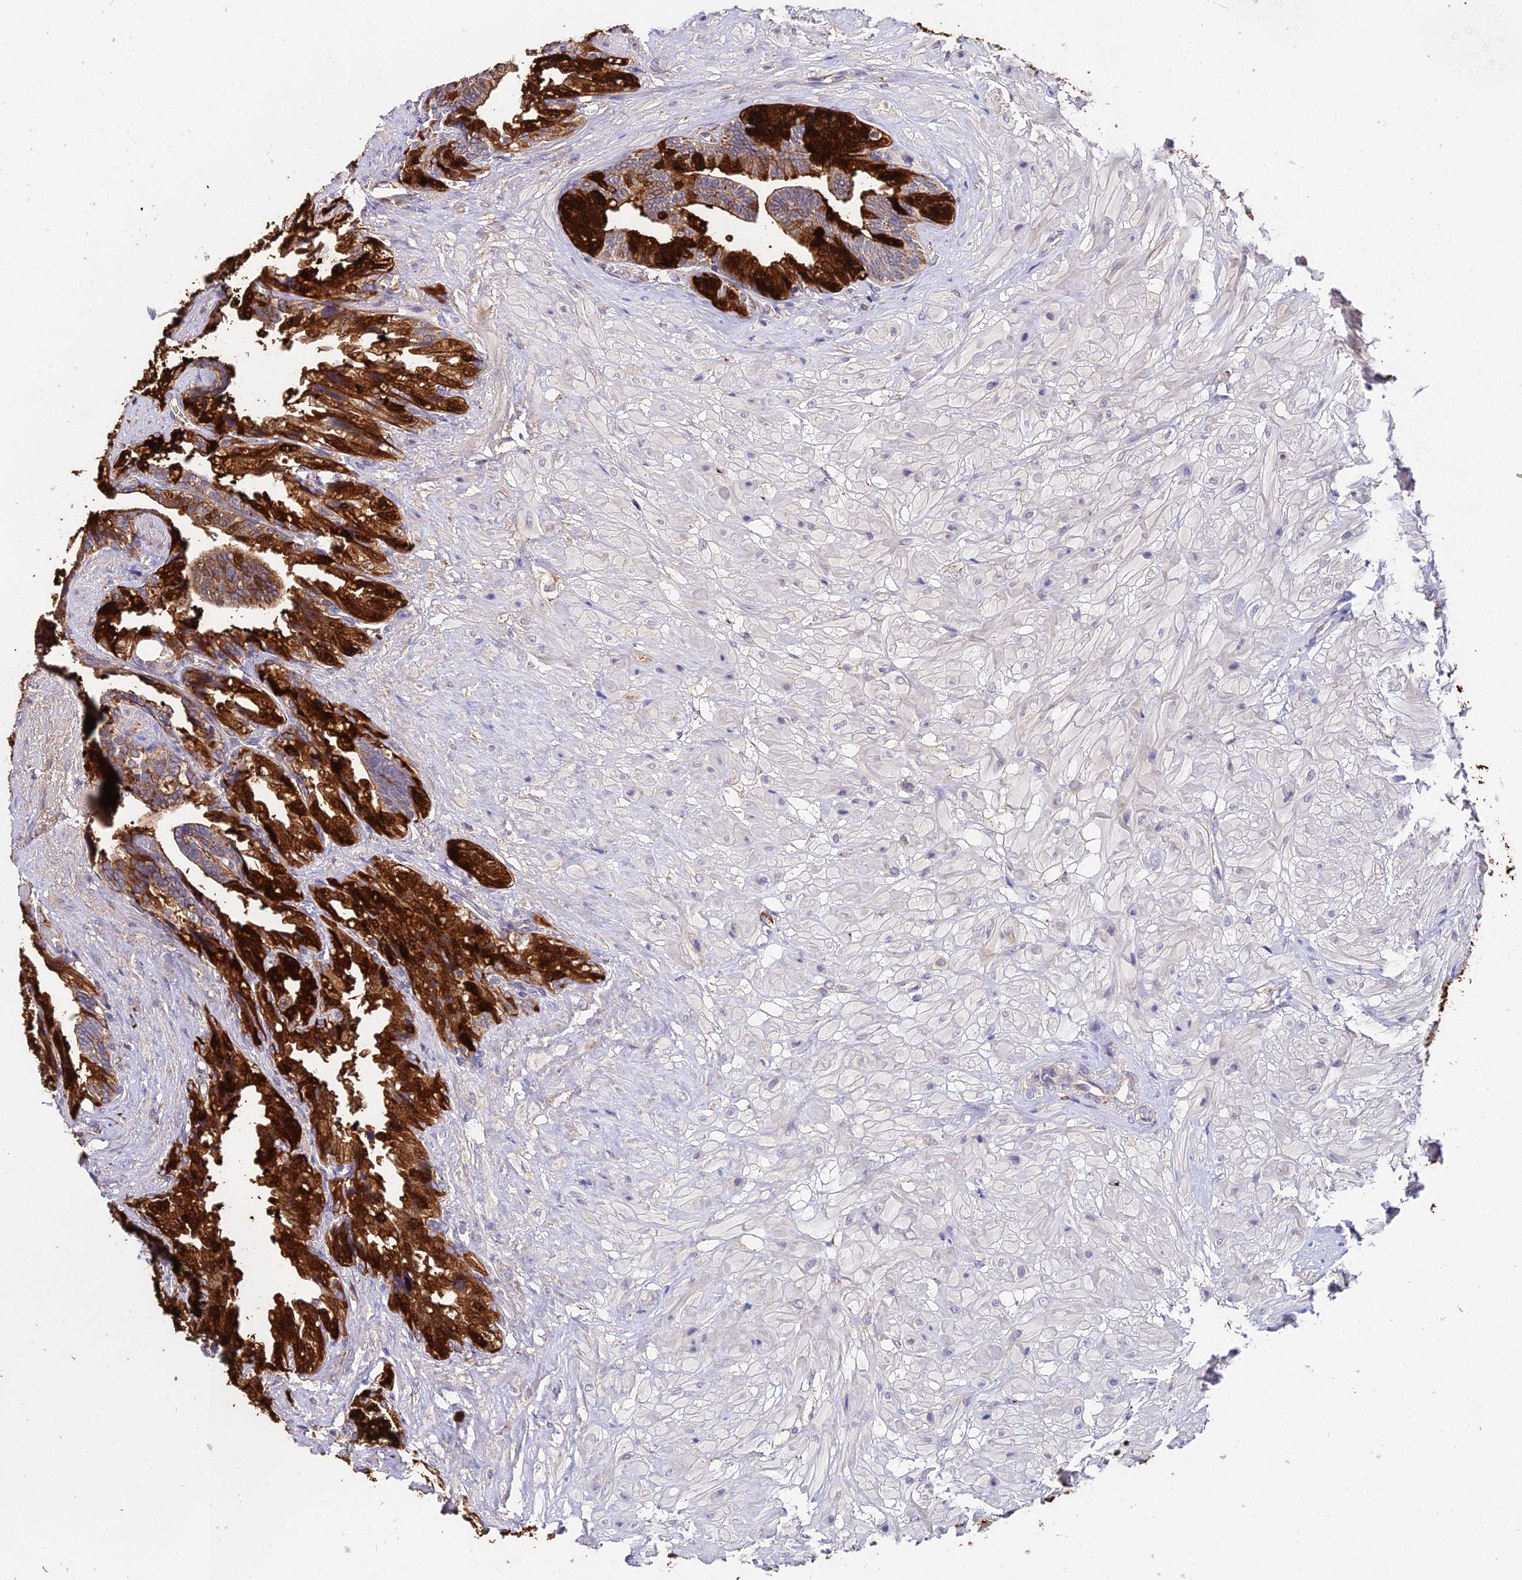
{"staining": {"intensity": "strong", "quantity": ">75%", "location": "cytoplasmic/membranous"}, "tissue": "seminal vesicle", "cell_type": "Glandular cells", "image_type": "normal", "snomed": [{"axis": "morphology", "description": "Normal tissue, NOS"}, {"axis": "topography", "description": "Seminal veicle"}, {"axis": "topography", "description": "Peripheral nerve tissue"}], "caption": "Strong cytoplasmic/membranous protein staining is seen in about >75% of glandular cells in seminal vesicle.", "gene": "ZBED8", "patient": {"sex": "male", "age": 60}}